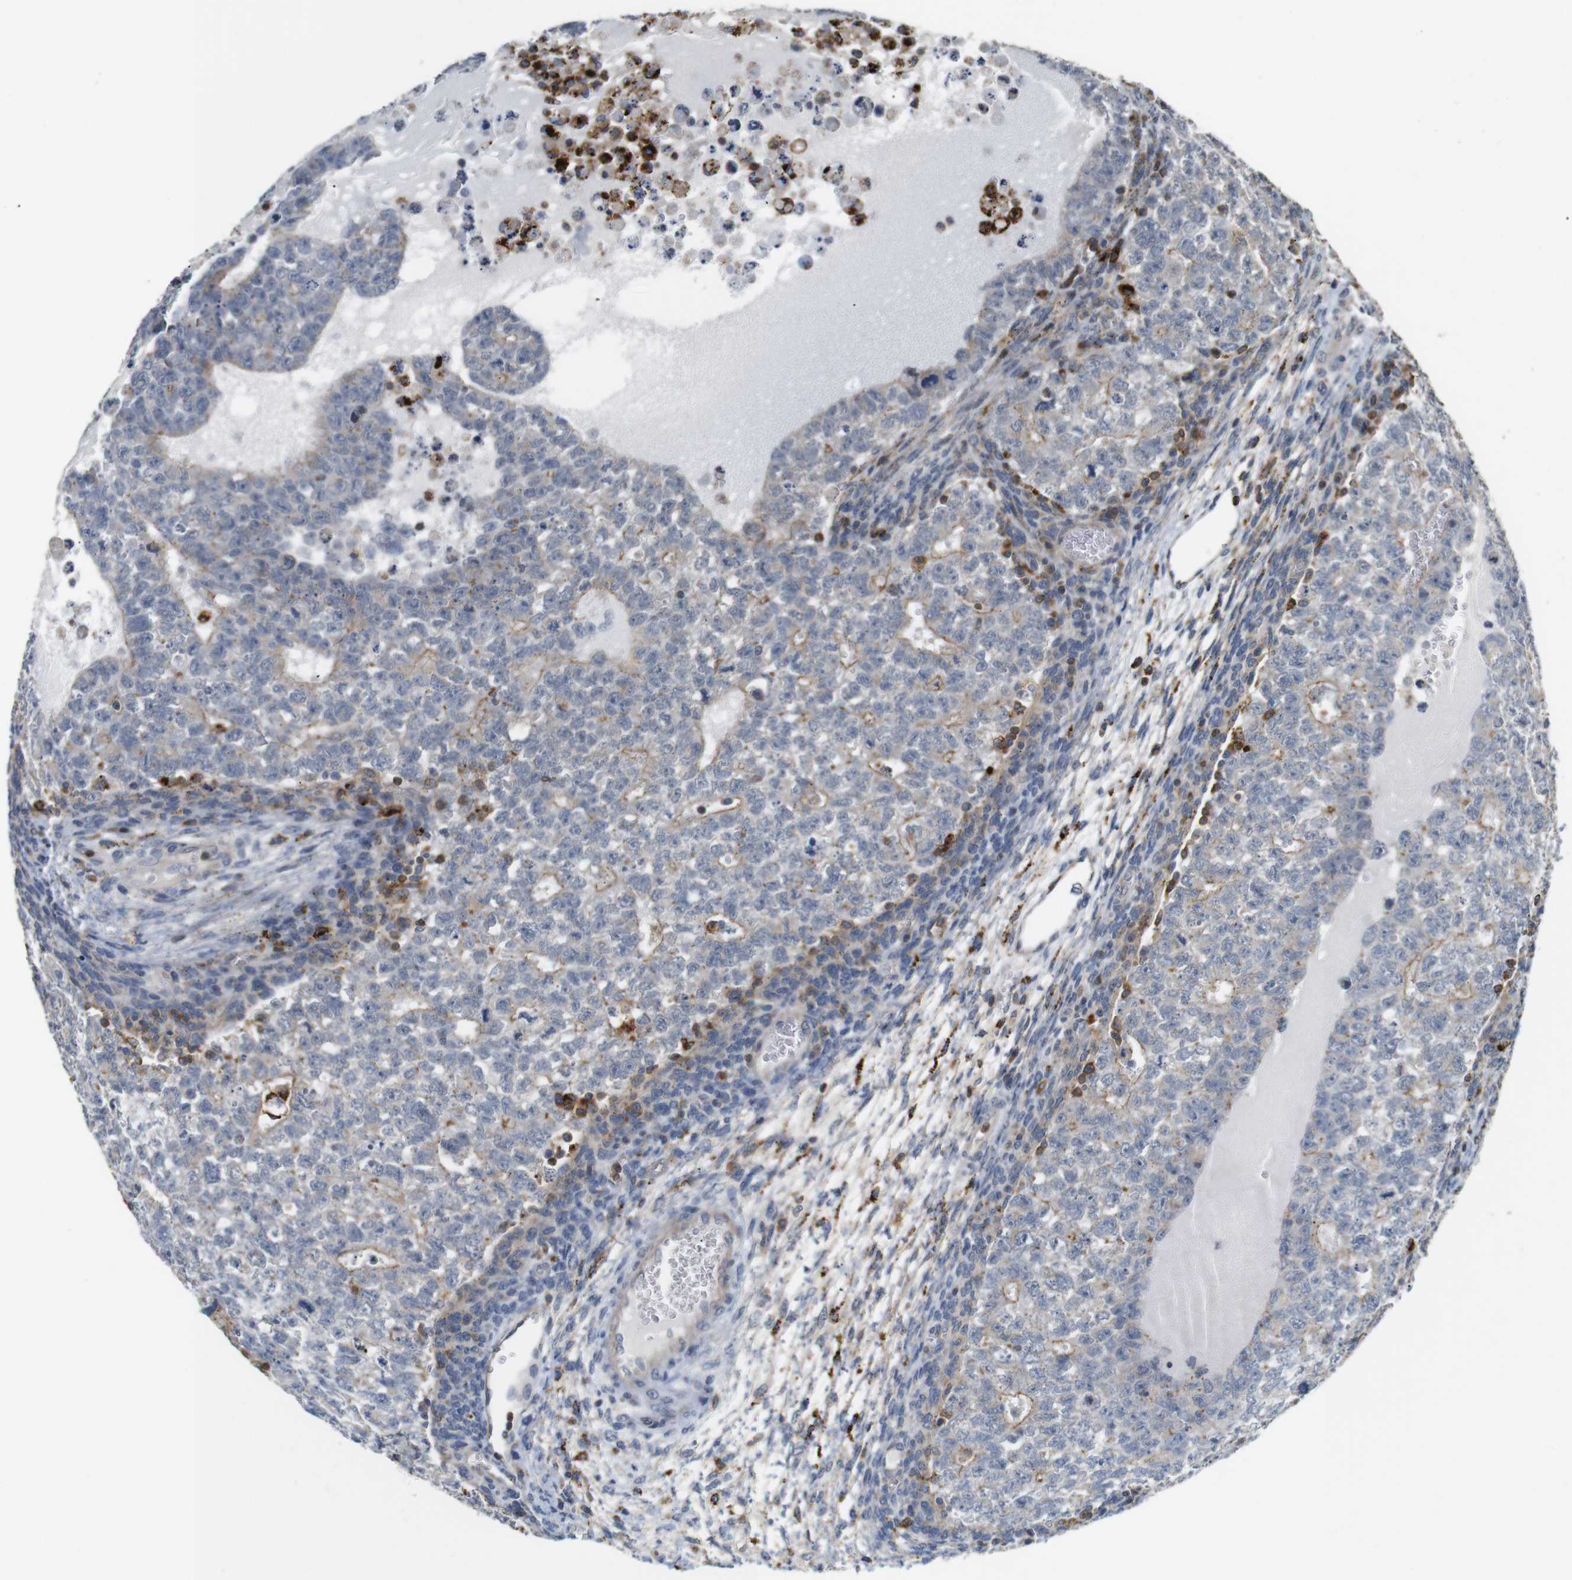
{"staining": {"intensity": "weak", "quantity": "<25%", "location": "cytoplasmic/membranous"}, "tissue": "testis cancer", "cell_type": "Tumor cells", "image_type": "cancer", "snomed": [{"axis": "morphology", "description": "Seminoma, NOS"}, {"axis": "morphology", "description": "Carcinoma, Embryonal, NOS"}, {"axis": "topography", "description": "Testis"}], "caption": "Testis embryonal carcinoma stained for a protein using immunohistochemistry reveals no positivity tumor cells.", "gene": "KSR1", "patient": {"sex": "male", "age": 38}}